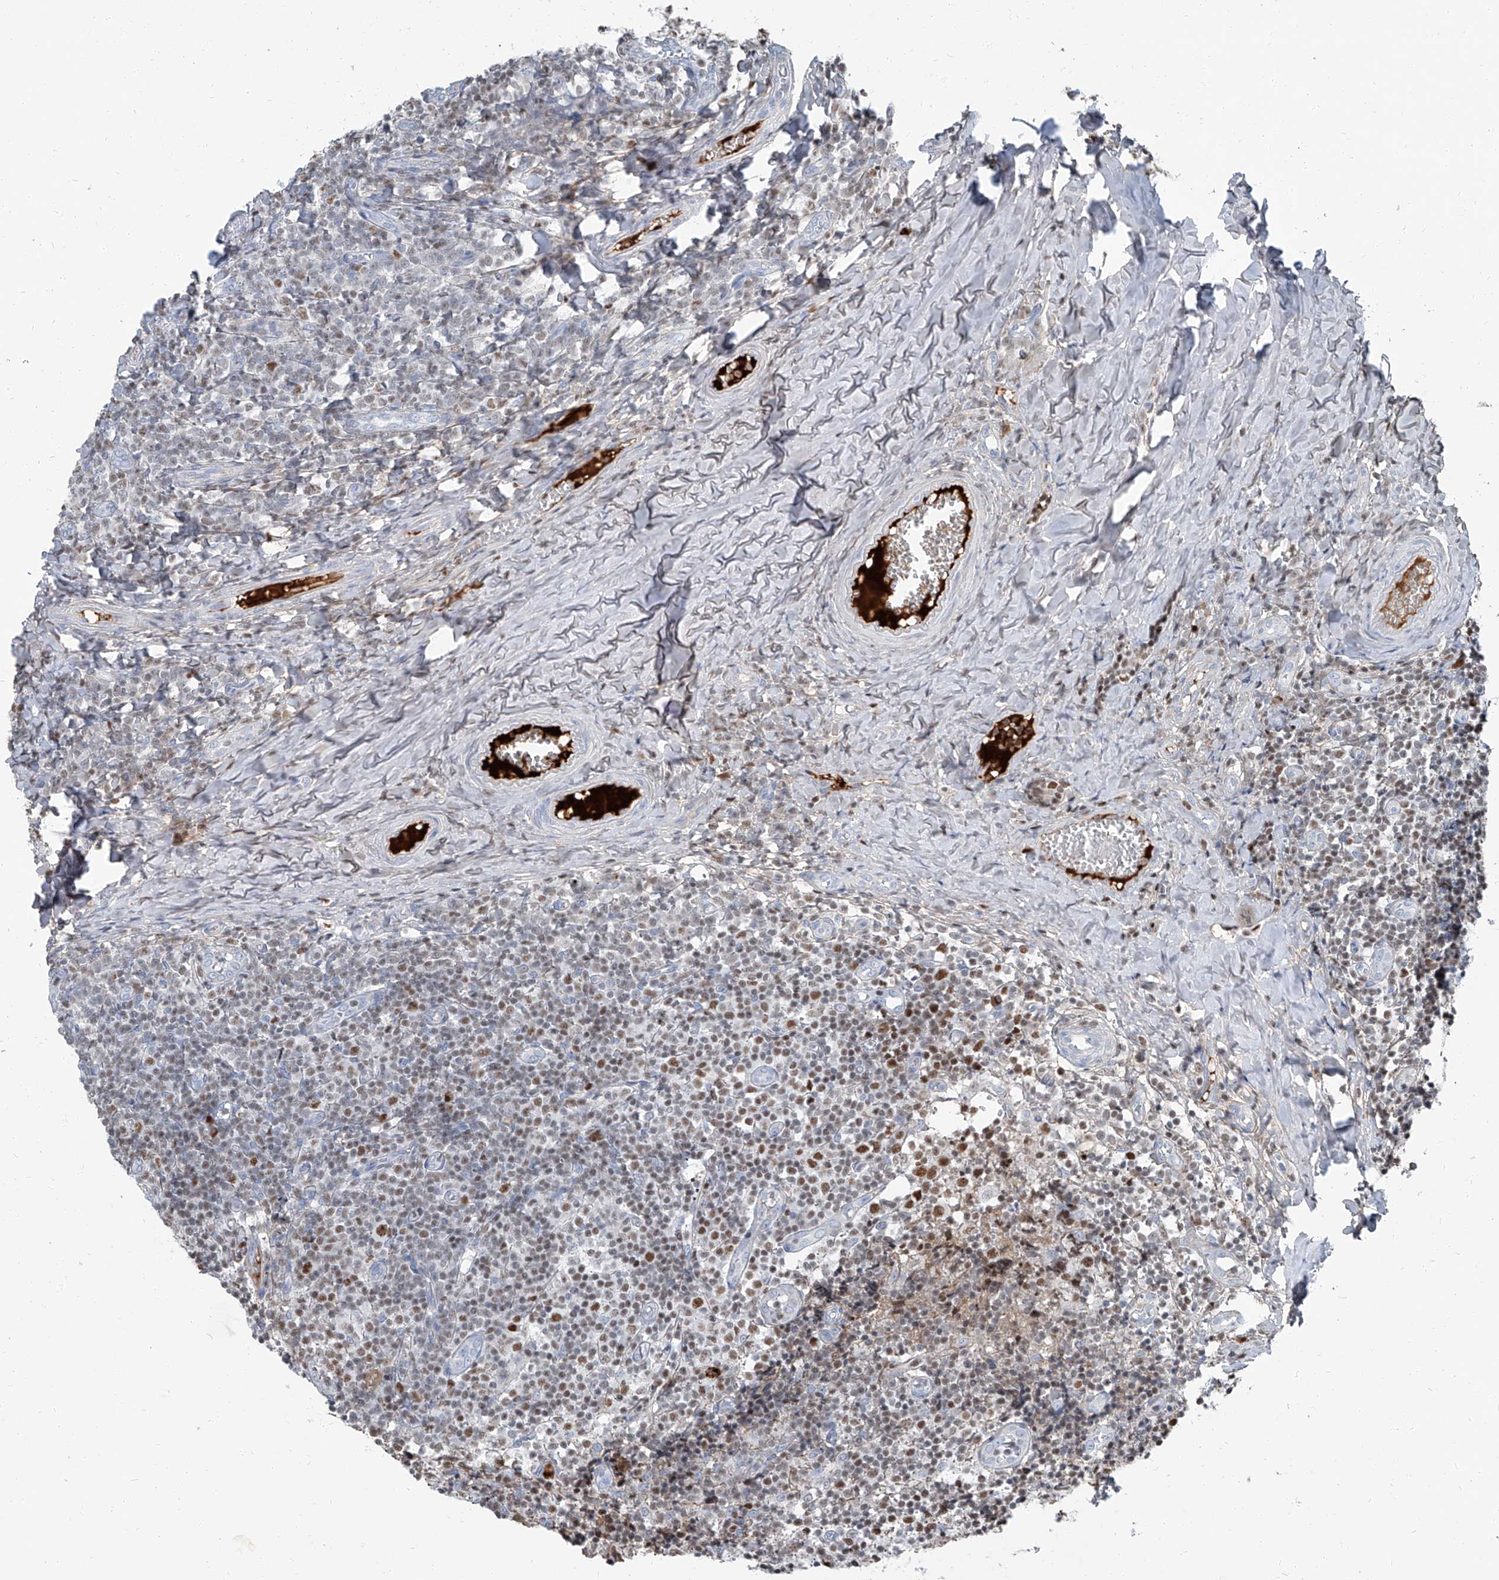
{"staining": {"intensity": "moderate", "quantity": ">75%", "location": "nuclear"}, "tissue": "tonsil", "cell_type": "Germinal center cells", "image_type": "normal", "snomed": [{"axis": "morphology", "description": "Normal tissue, NOS"}, {"axis": "topography", "description": "Tonsil"}], "caption": "Tonsil stained with DAB immunohistochemistry (IHC) demonstrates medium levels of moderate nuclear staining in about >75% of germinal center cells. The staining is performed using DAB (3,3'-diaminobenzidine) brown chromogen to label protein expression. The nuclei are counter-stained blue using hematoxylin.", "gene": "HOXA3", "patient": {"sex": "female", "age": 19}}